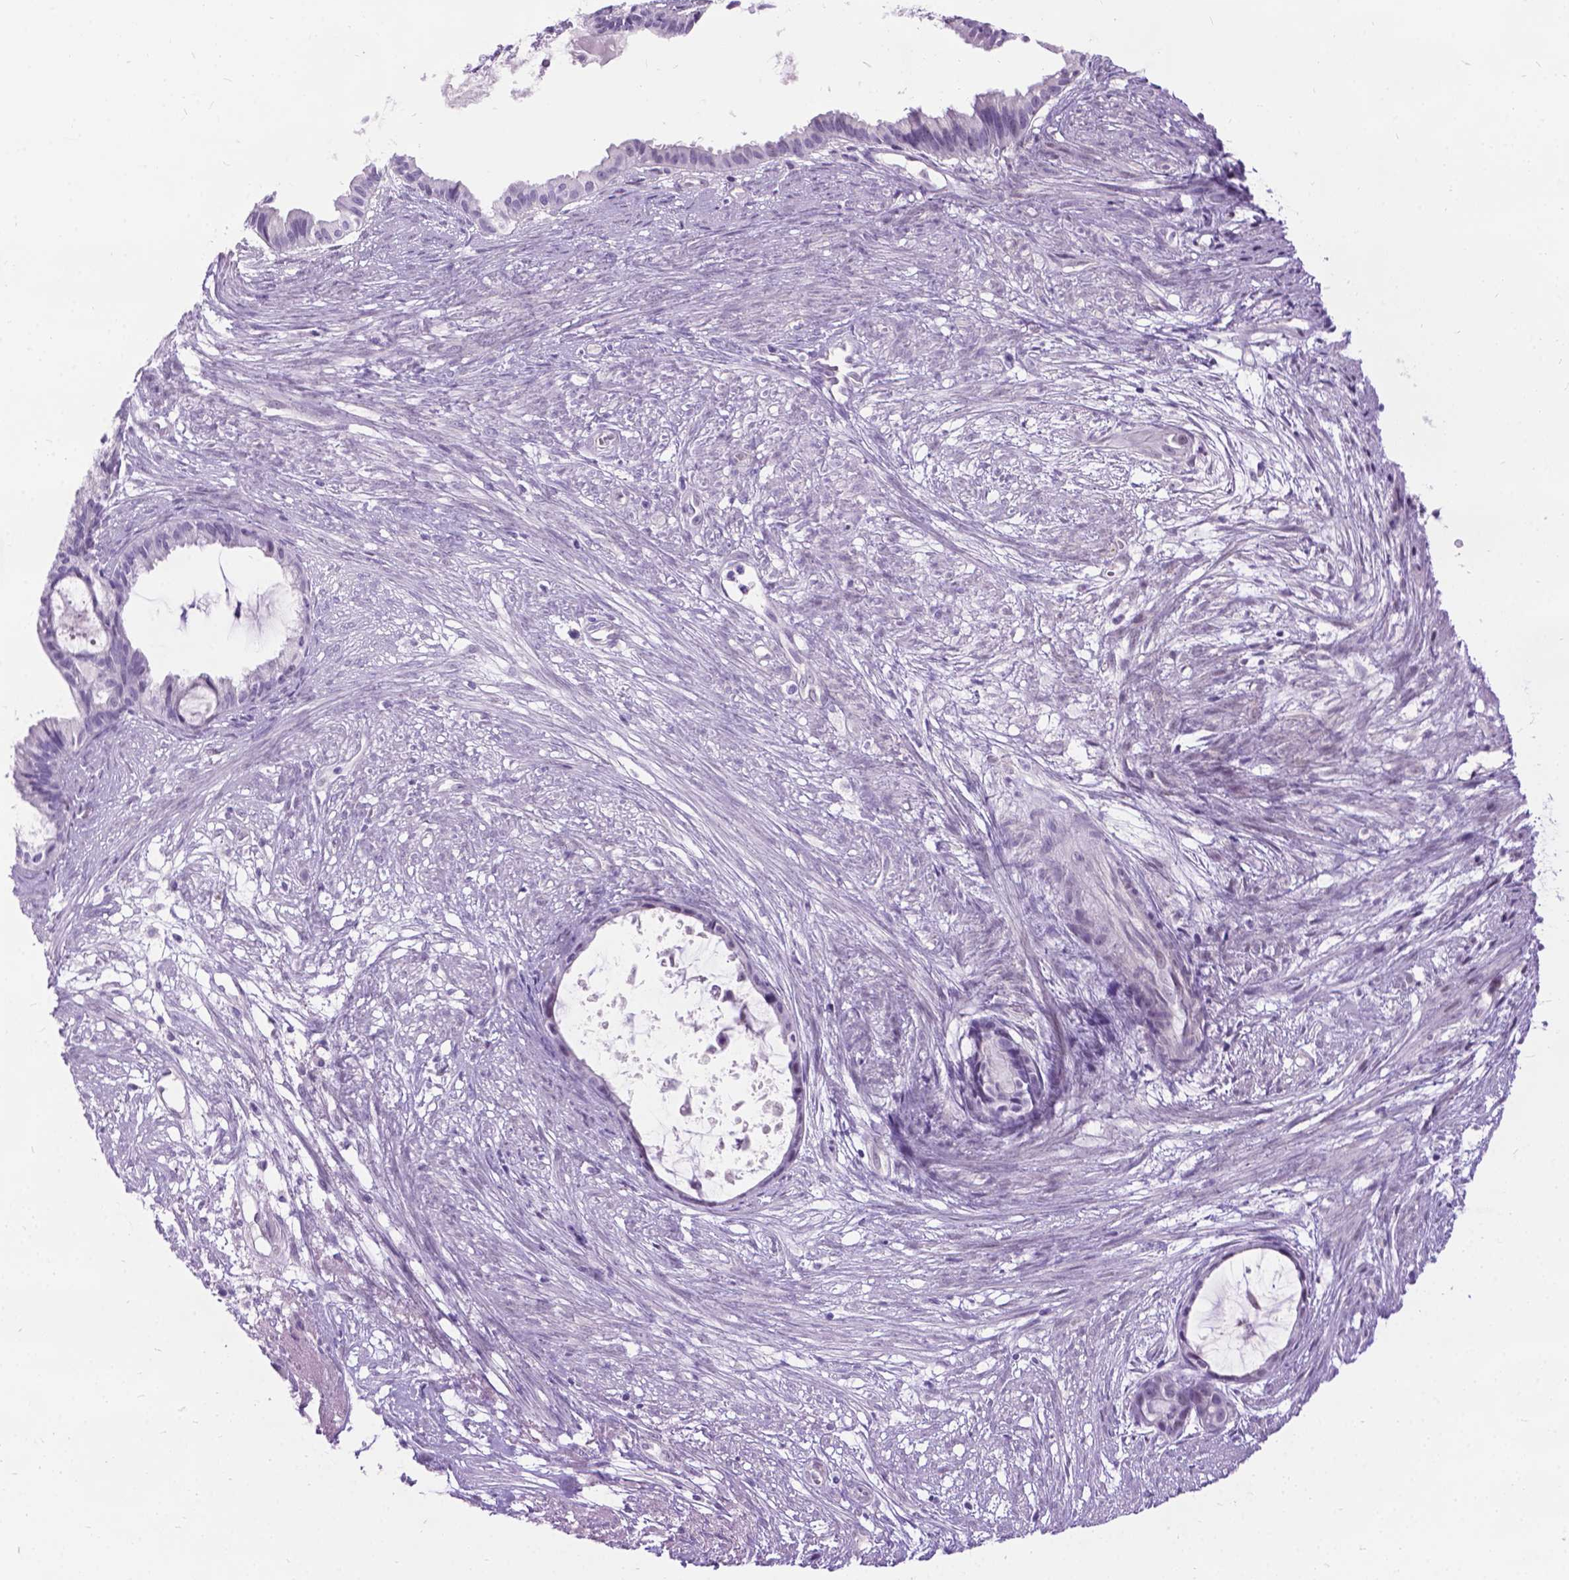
{"staining": {"intensity": "negative", "quantity": "none", "location": "none"}, "tissue": "endometrial cancer", "cell_type": "Tumor cells", "image_type": "cancer", "snomed": [{"axis": "morphology", "description": "Adenocarcinoma, NOS"}, {"axis": "topography", "description": "Endometrium"}], "caption": "A histopathology image of endometrial adenocarcinoma stained for a protein exhibits no brown staining in tumor cells.", "gene": "PROB1", "patient": {"sex": "female", "age": 86}}